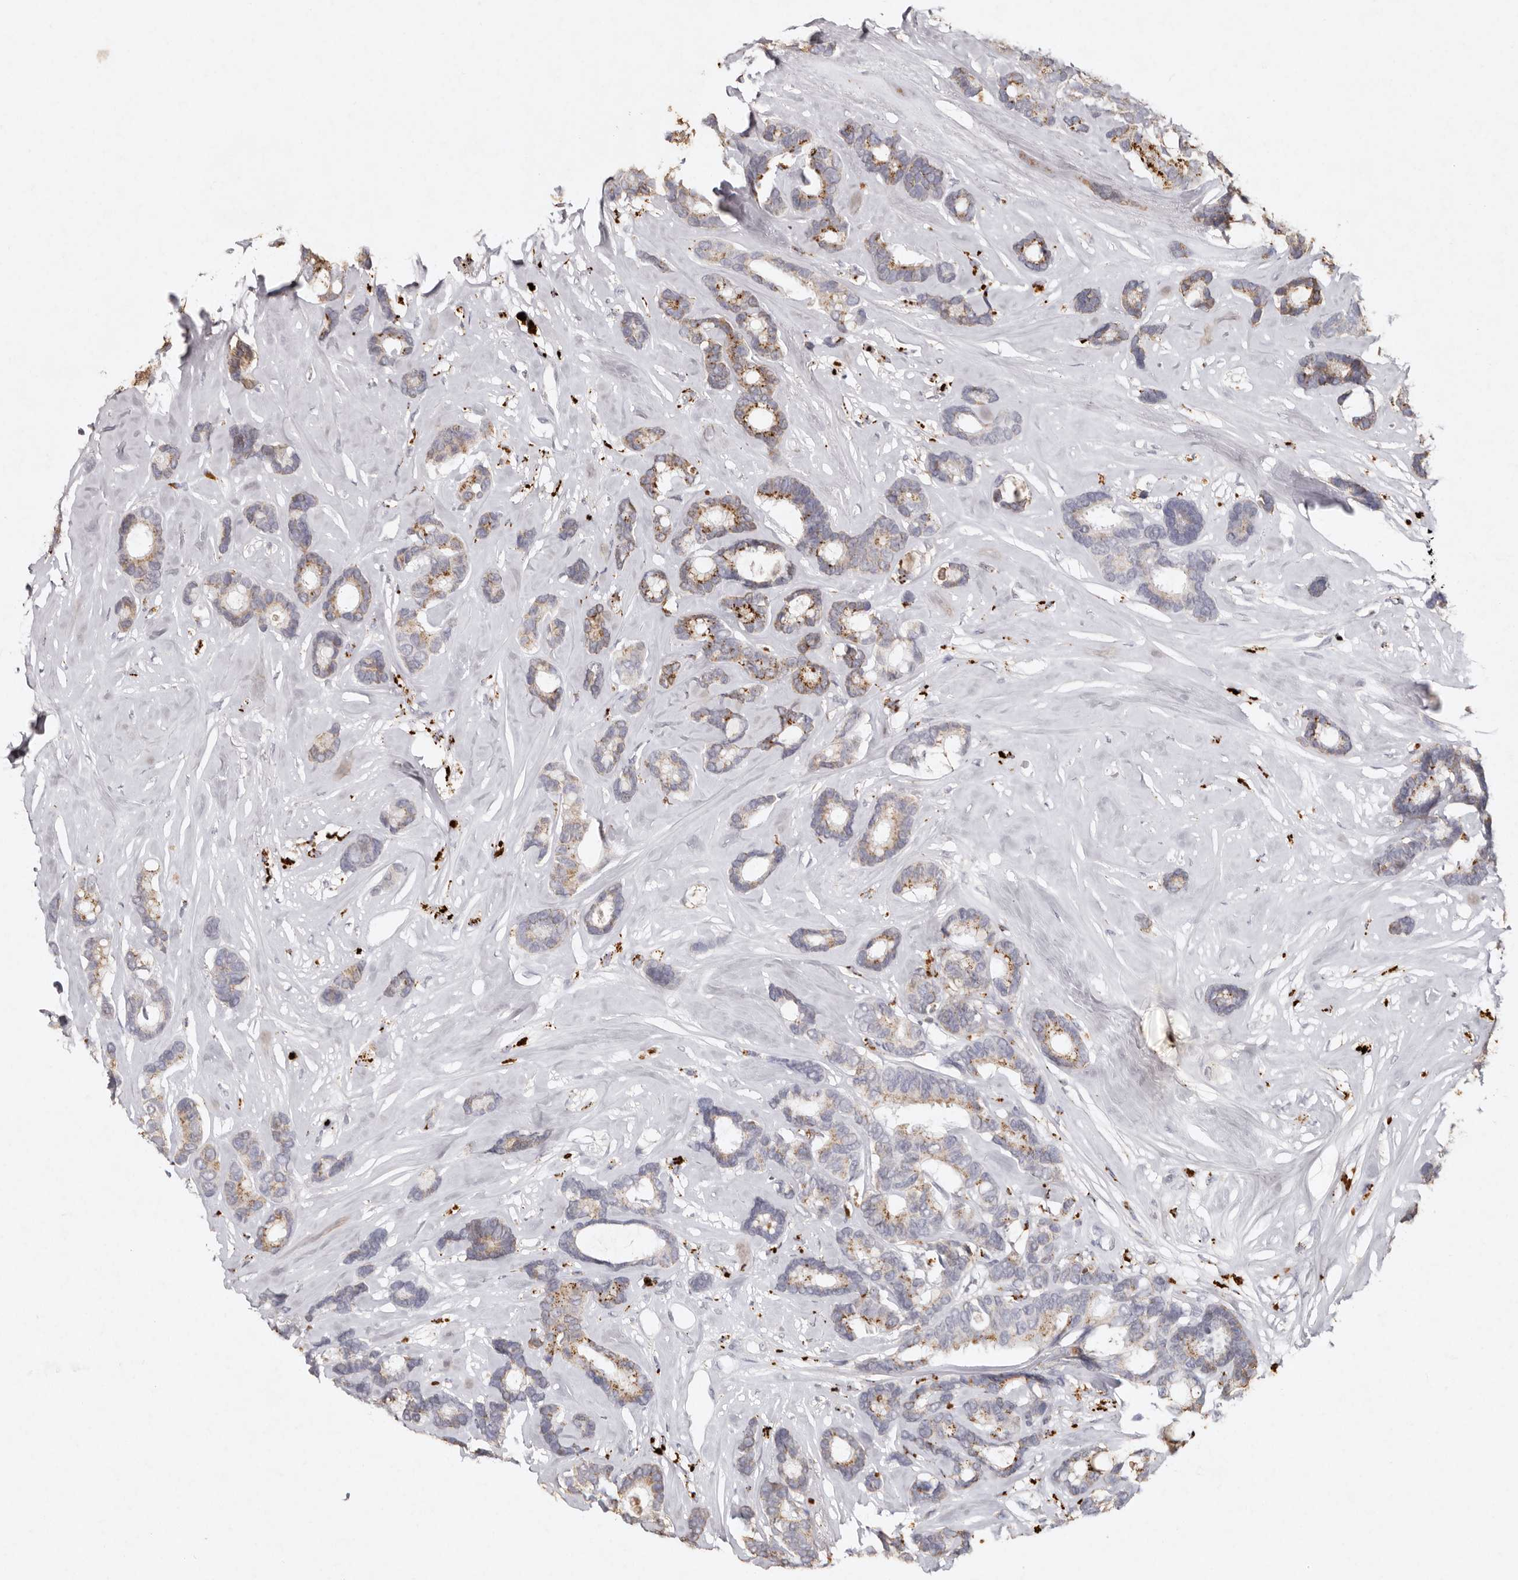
{"staining": {"intensity": "moderate", "quantity": "25%-75%", "location": "cytoplasmic/membranous"}, "tissue": "breast cancer", "cell_type": "Tumor cells", "image_type": "cancer", "snomed": [{"axis": "morphology", "description": "Duct carcinoma"}, {"axis": "topography", "description": "Breast"}], "caption": "Immunohistochemical staining of infiltrating ductal carcinoma (breast) reveals medium levels of moderate cytoplasmic/membranous protein expression in approximately 25%-75% of tumor cells.", "gene": "FAM185A", "patient": {"sex": "female", "age": 87}}